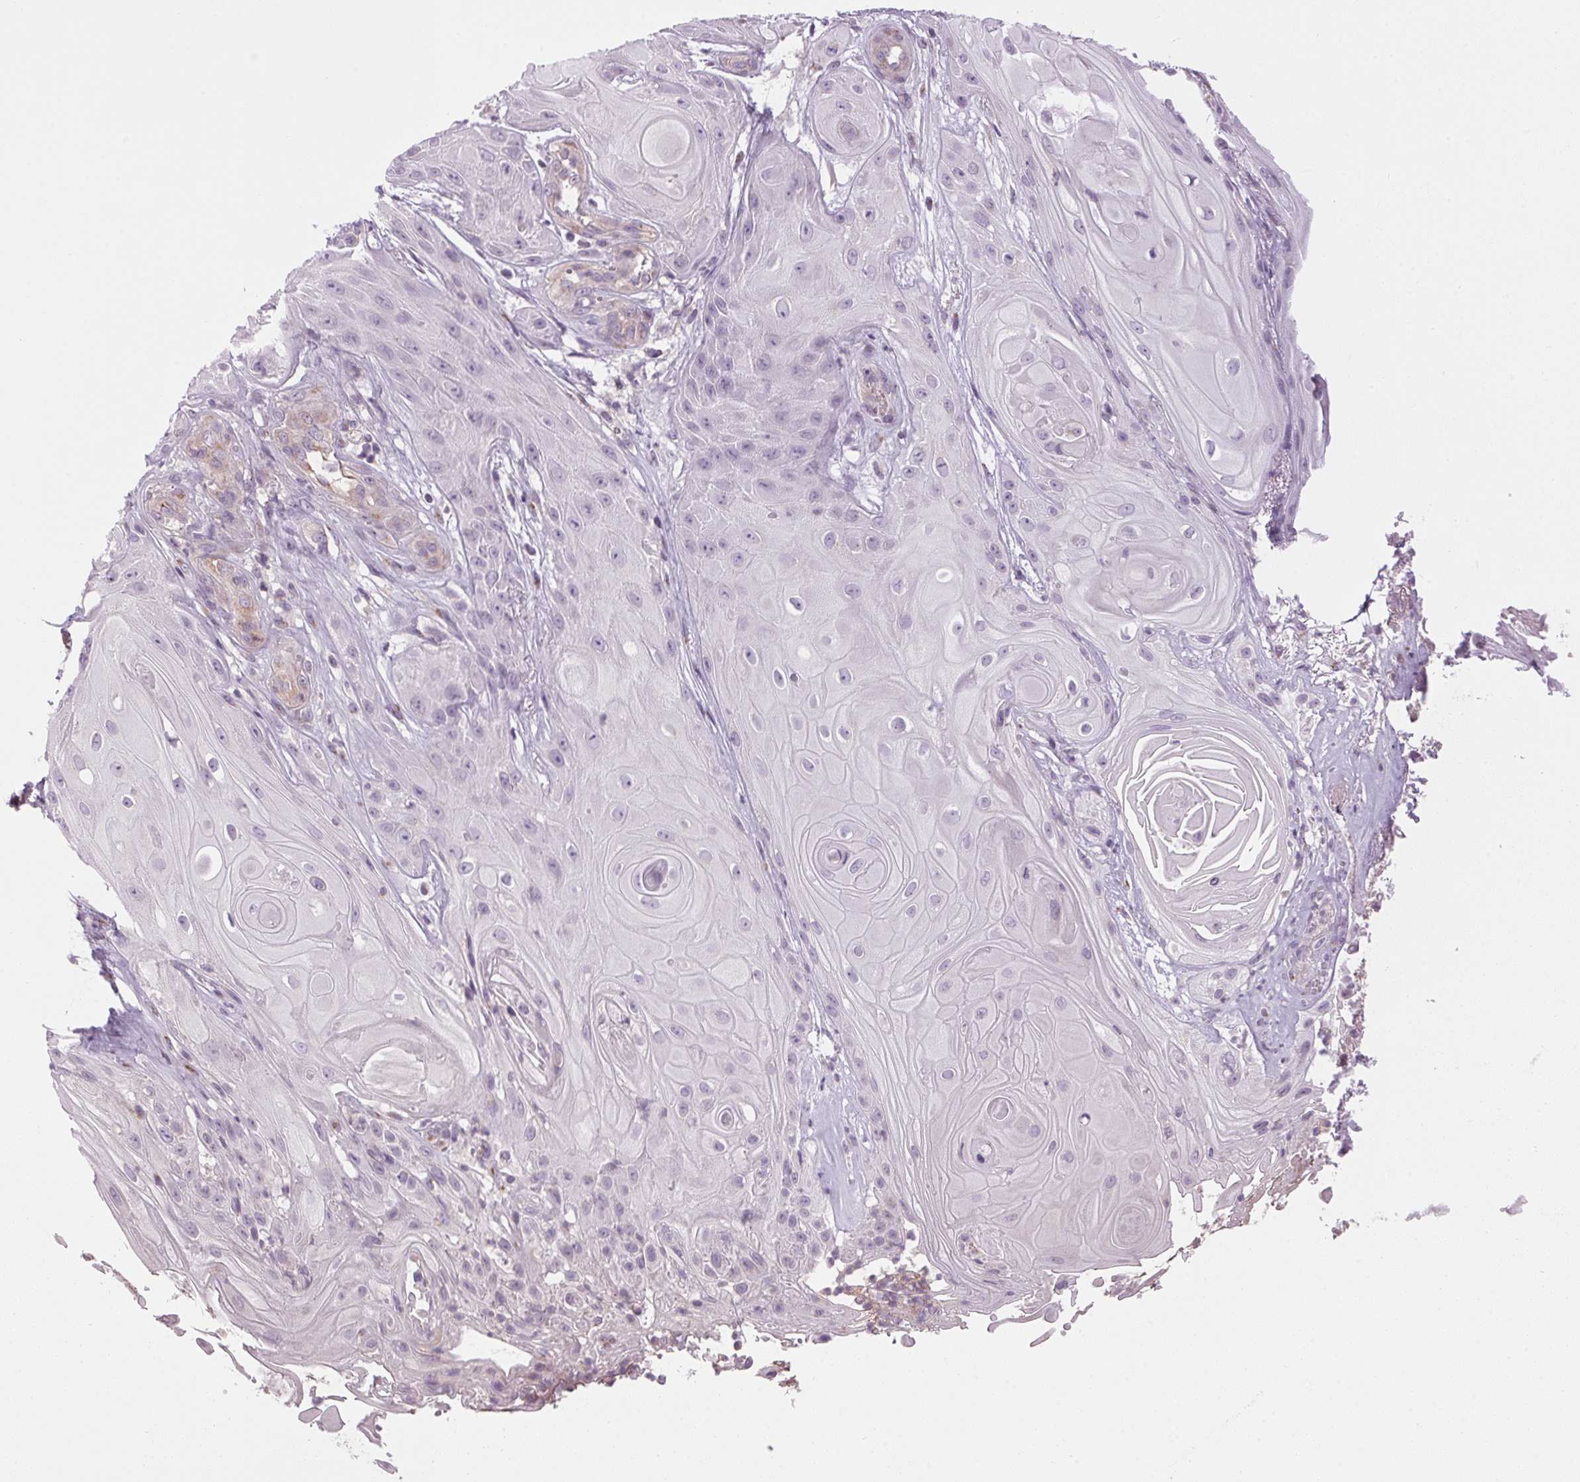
{"staining": {"intensity": "weak", "quantity": "<25%", "location": "cytoplasmic/membranous"}, "tissue": "skin cancer", "cell_type": "Tumor cells", "image_type": "cancer", "snomed": [{"axis": "morphology", "description": "Squamous cell carcinoma, NOS"}, {"axis": "topography", "description": "Skin"}], "caption": "Immunohistochemistry (IHC) of skin cancer (squamous cell carcinoma) shows no staining in tumor cells.", "gene": "GOLPH3", "patient": {"sex": "male", "age": 62}}